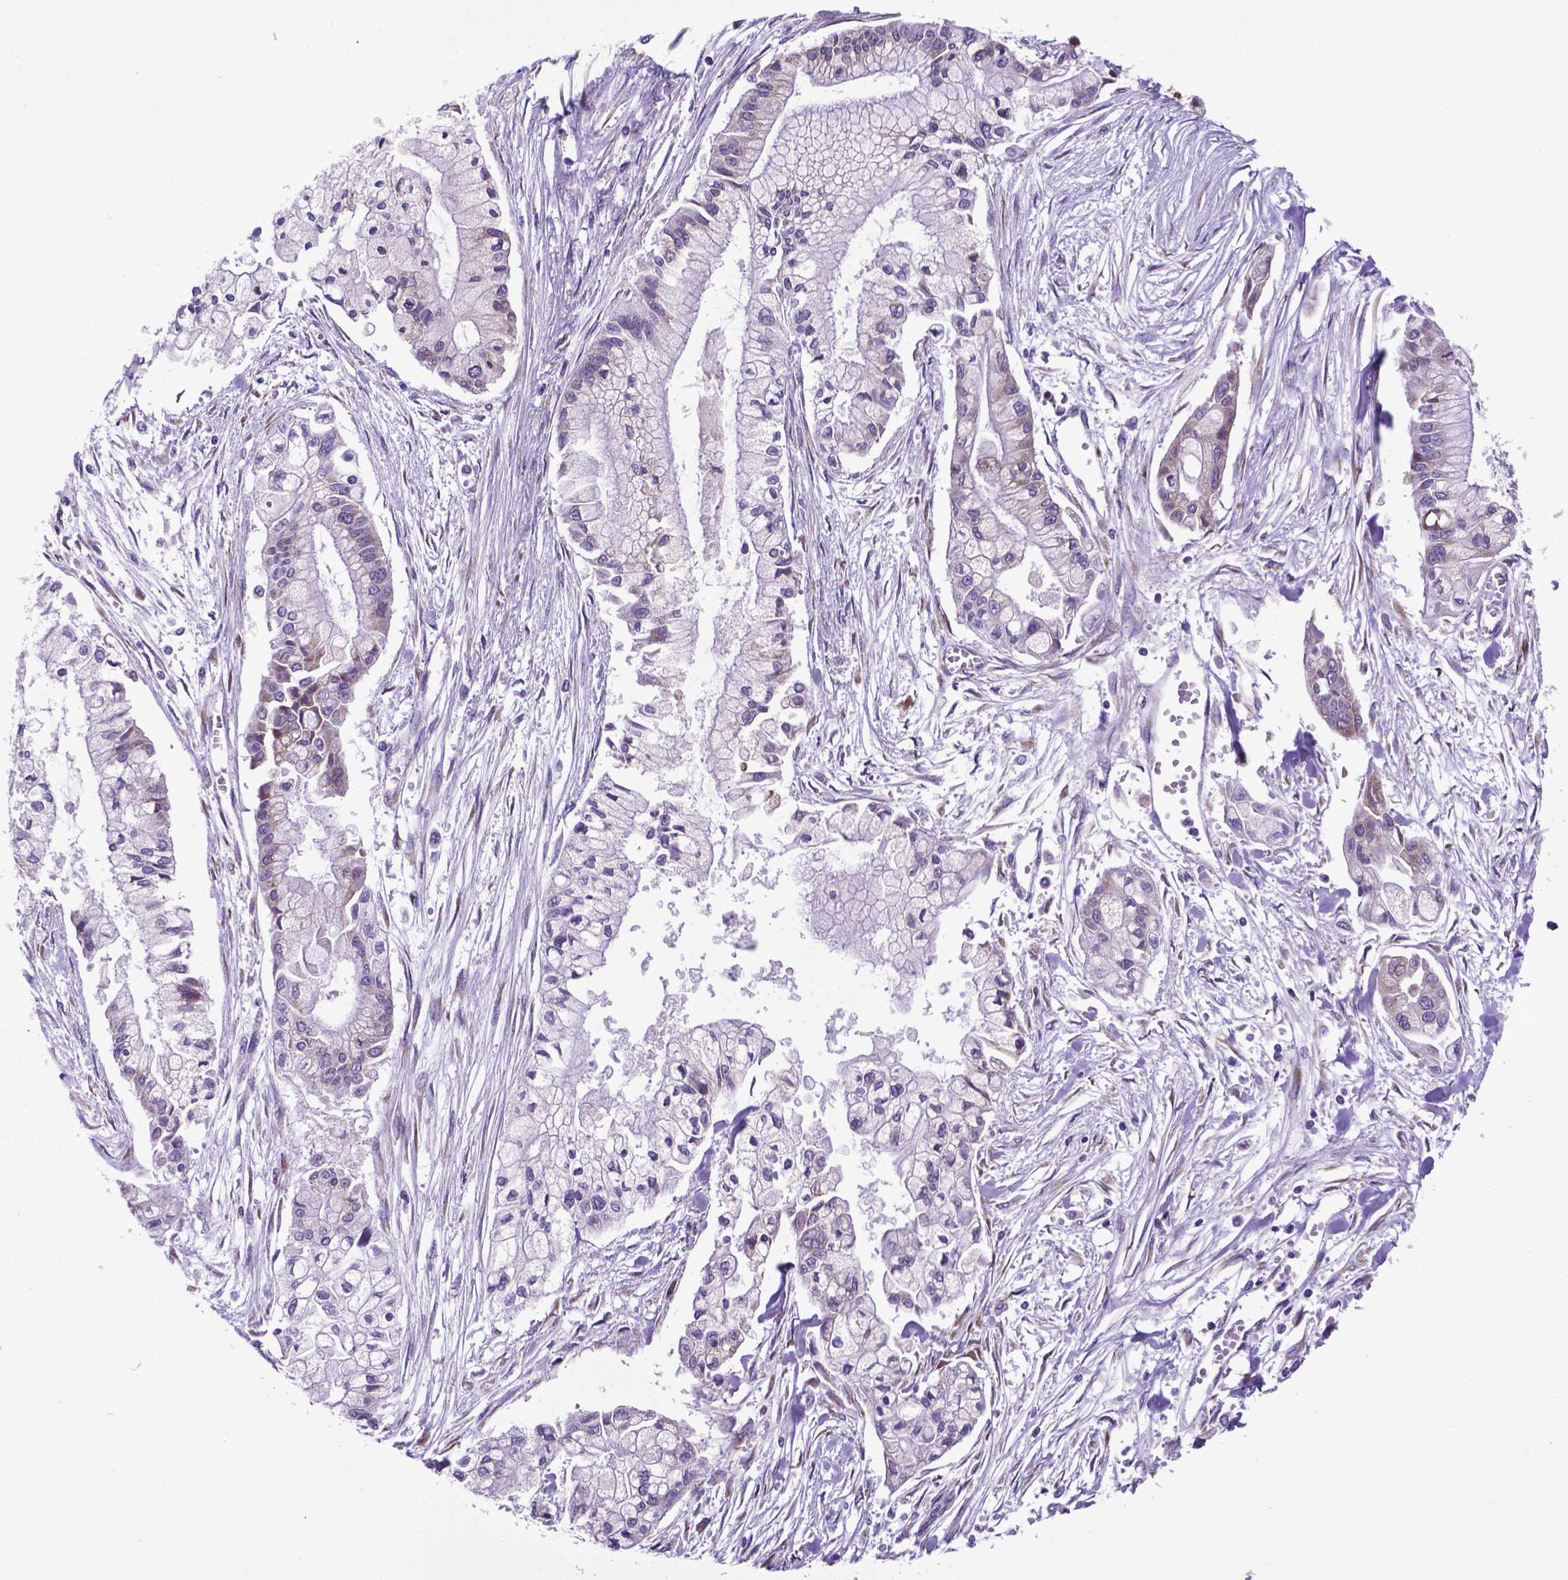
{"staining": {"intensity": "negative", "quantity": "none", "location": "none"}, "tissue": "pancreatic cancer", "cell_type": "Tumor cells", "image_type": "cancer", "snomed": [{"axis": "morphology", "description": "Adenocarcinoma, NOS"}, {"axis": "topography", "description": "Pancreas"}], "caption": "Tumor cells are negative for protein expression in human adenocarcinoma (pancreatic).", "gene": "WDR83OS", "patient": {"sex": "male", "age": 54}}